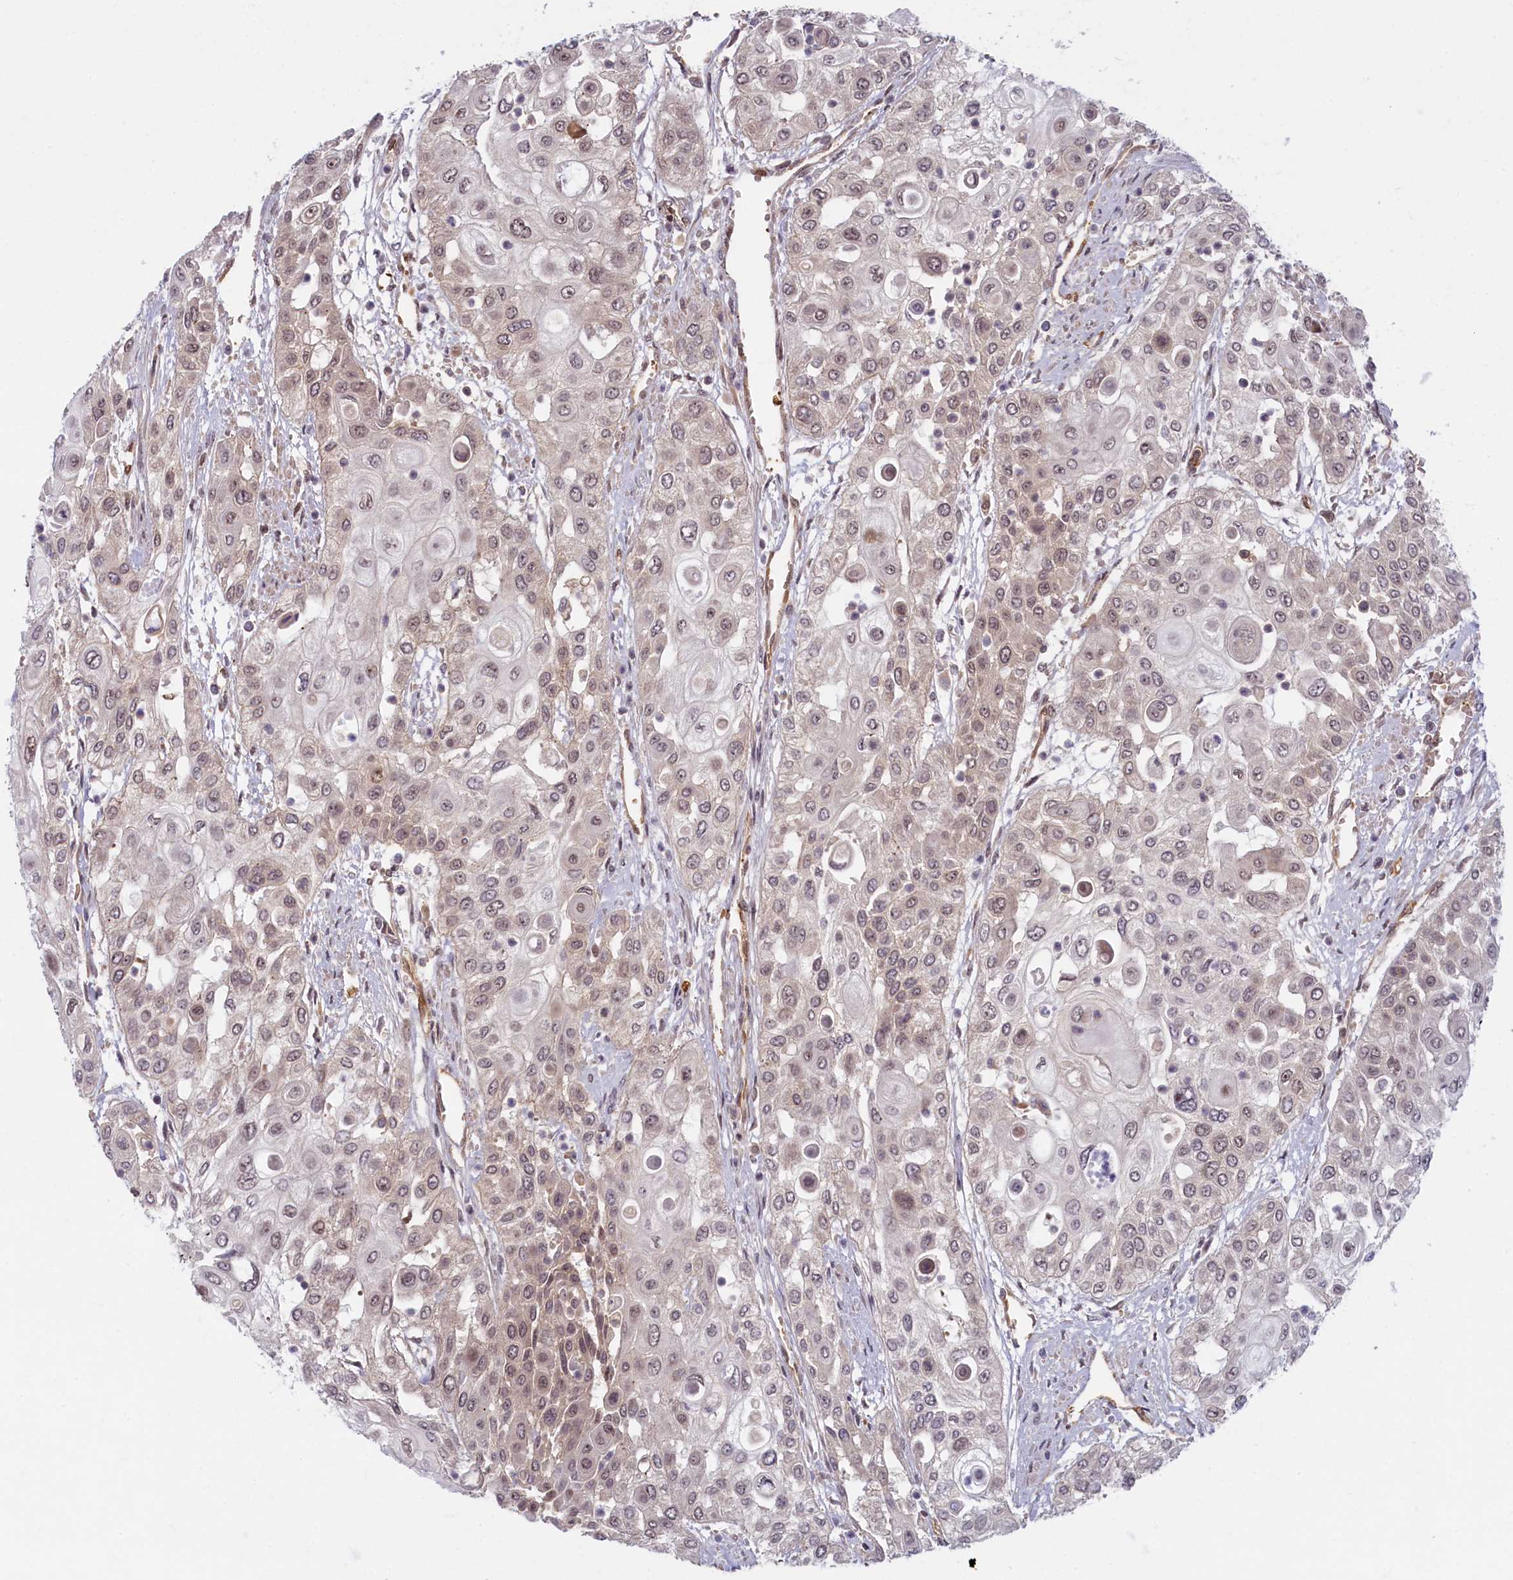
{"staining": {"intensity": "weak", "quantity": "<25%", "location": "cytoplasmic/membranous,nuclear"}, "tissue": "urothelial cancer", "cell_type": "Tumor cells", "image_type": "cancer", "snomed": [{"axis": "morphology", "description": "Urothelial carcinoma, High grade"}, {"axis": "topography", "description": "Urinary bladder"}], "caption": "This is a photomicrograph of immunohistochemistry (IHC) staining of high-grade urothelial carcinoma, which shows no staining in tumor cells. Brightfield microscopy of IHC stained with DAB (brown) and hematoxylin (blue), captured at high magnification.", "gene": "SNRK", "patient": {"sex": "female", "age": 79}}